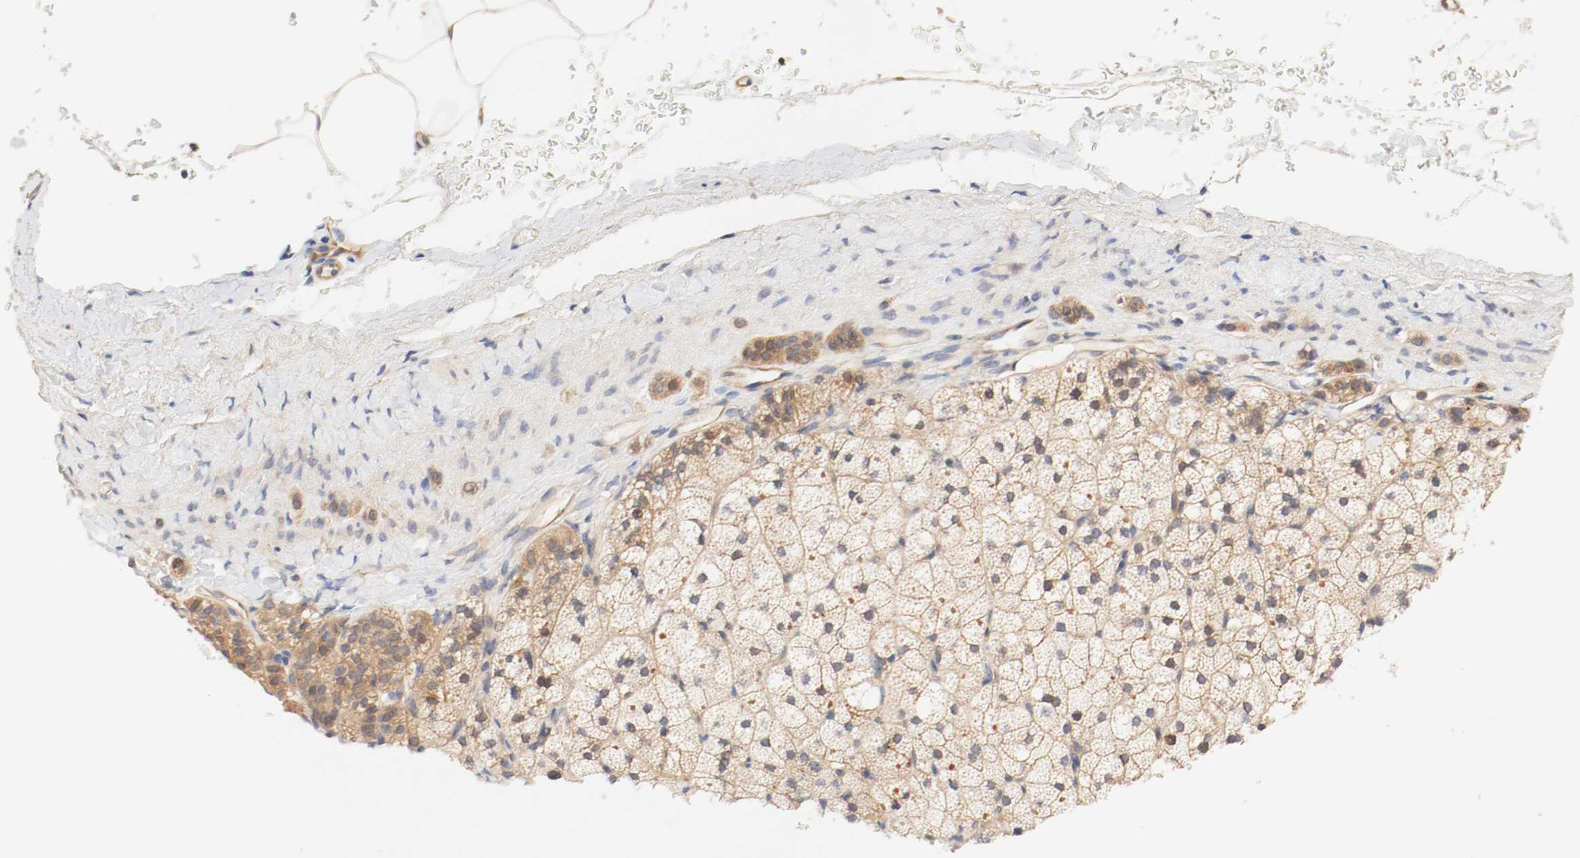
{"staining": {"intensity": "moderate", "quantity": ">75%", "location": "cytoplasmic/membranous"}, "tissue": "adrenal gland", "cell_type": "Glandular cells", "image_type": "normal", "snomed": [{"axis": "morphology", "description": "Normal tissue, NOS"}, {"axis": "topography", "description": "Adrenal gland"}], "caption": "Immunohistochemical staining of normal adrenal gland shows >75% levels of moderate cytoplasmic/membranous protein staining in approximately >75% of glandular cells.", "gene": "GIT1", "patient": {"sex": "male", "age": 35}}